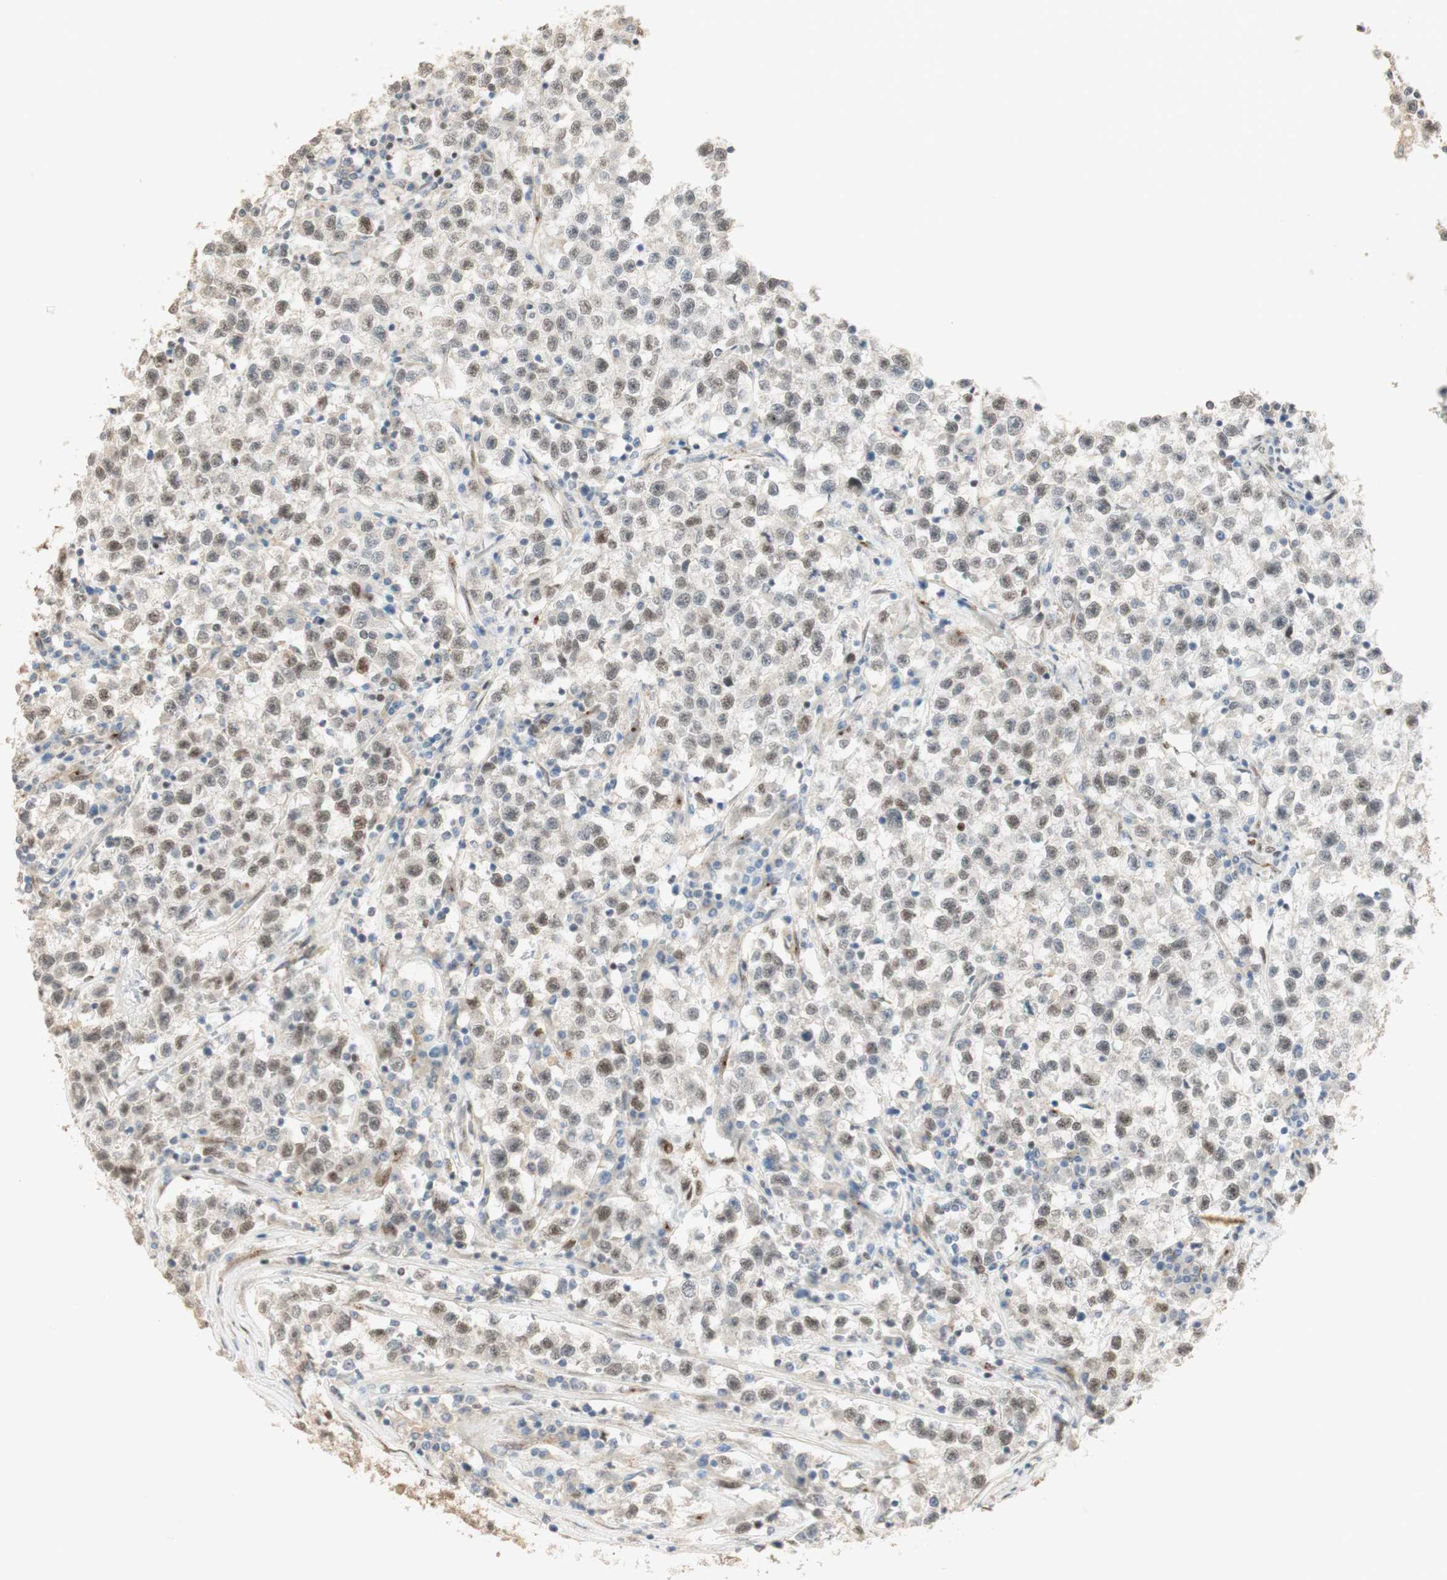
{"staining": {"intensity": "weak", "quantity": "<25%", "location": "nuclear"}, "tissue": "testis cancer", "cell_type": "Tumor cells", "image_type": "cancer", "snomed": [{"axis": "morphology", "description": "Seminoma, NOS"}, {"axis": "topography", "description": "Testis"}], "caption": "An immunohistochemistry image of seminoma (testis) is shown. There is no staining in tumor cells of seminoma (testis).", "gene": "FOXP1", "patient": {"sex": "male", "age": 22}}